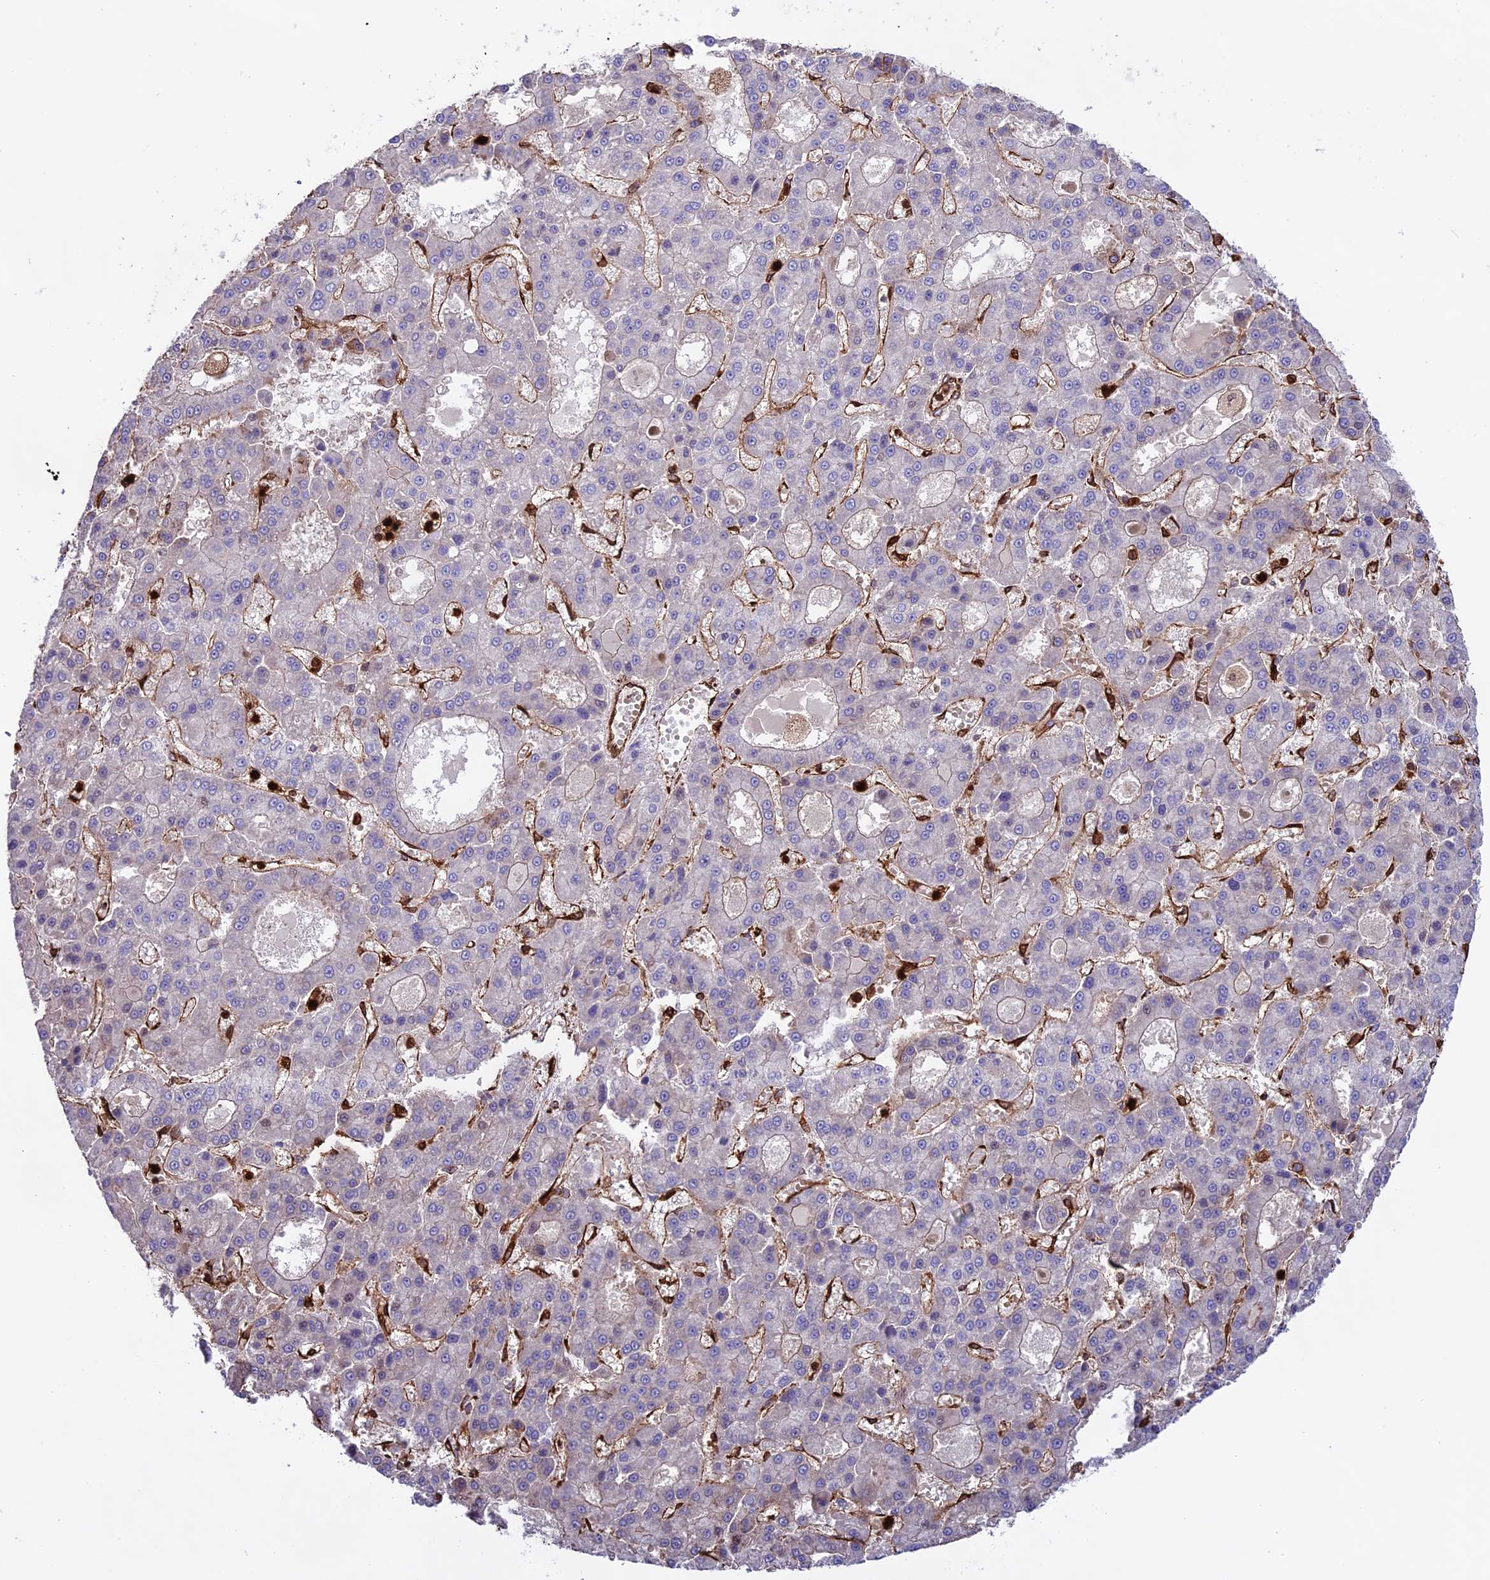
{"staining": {"intensity": "negative", "quantity": "none", "location": "none"}, "tissue": "liver cancer", "cell_type": "Tumor cells", "image_type": "cancer", "snomed": [{"axis": "morphology", "description": "Carcinoma, Hepatocellular, NOS"}, {"axis": "topography", "description": "Liver"}], "caption": "Image shows no significant protein positivity in tumor cells of liver hepatocellular carcinoma.", "gene": "CD99L2", "patient": {"sex": "male", "age": 70}}